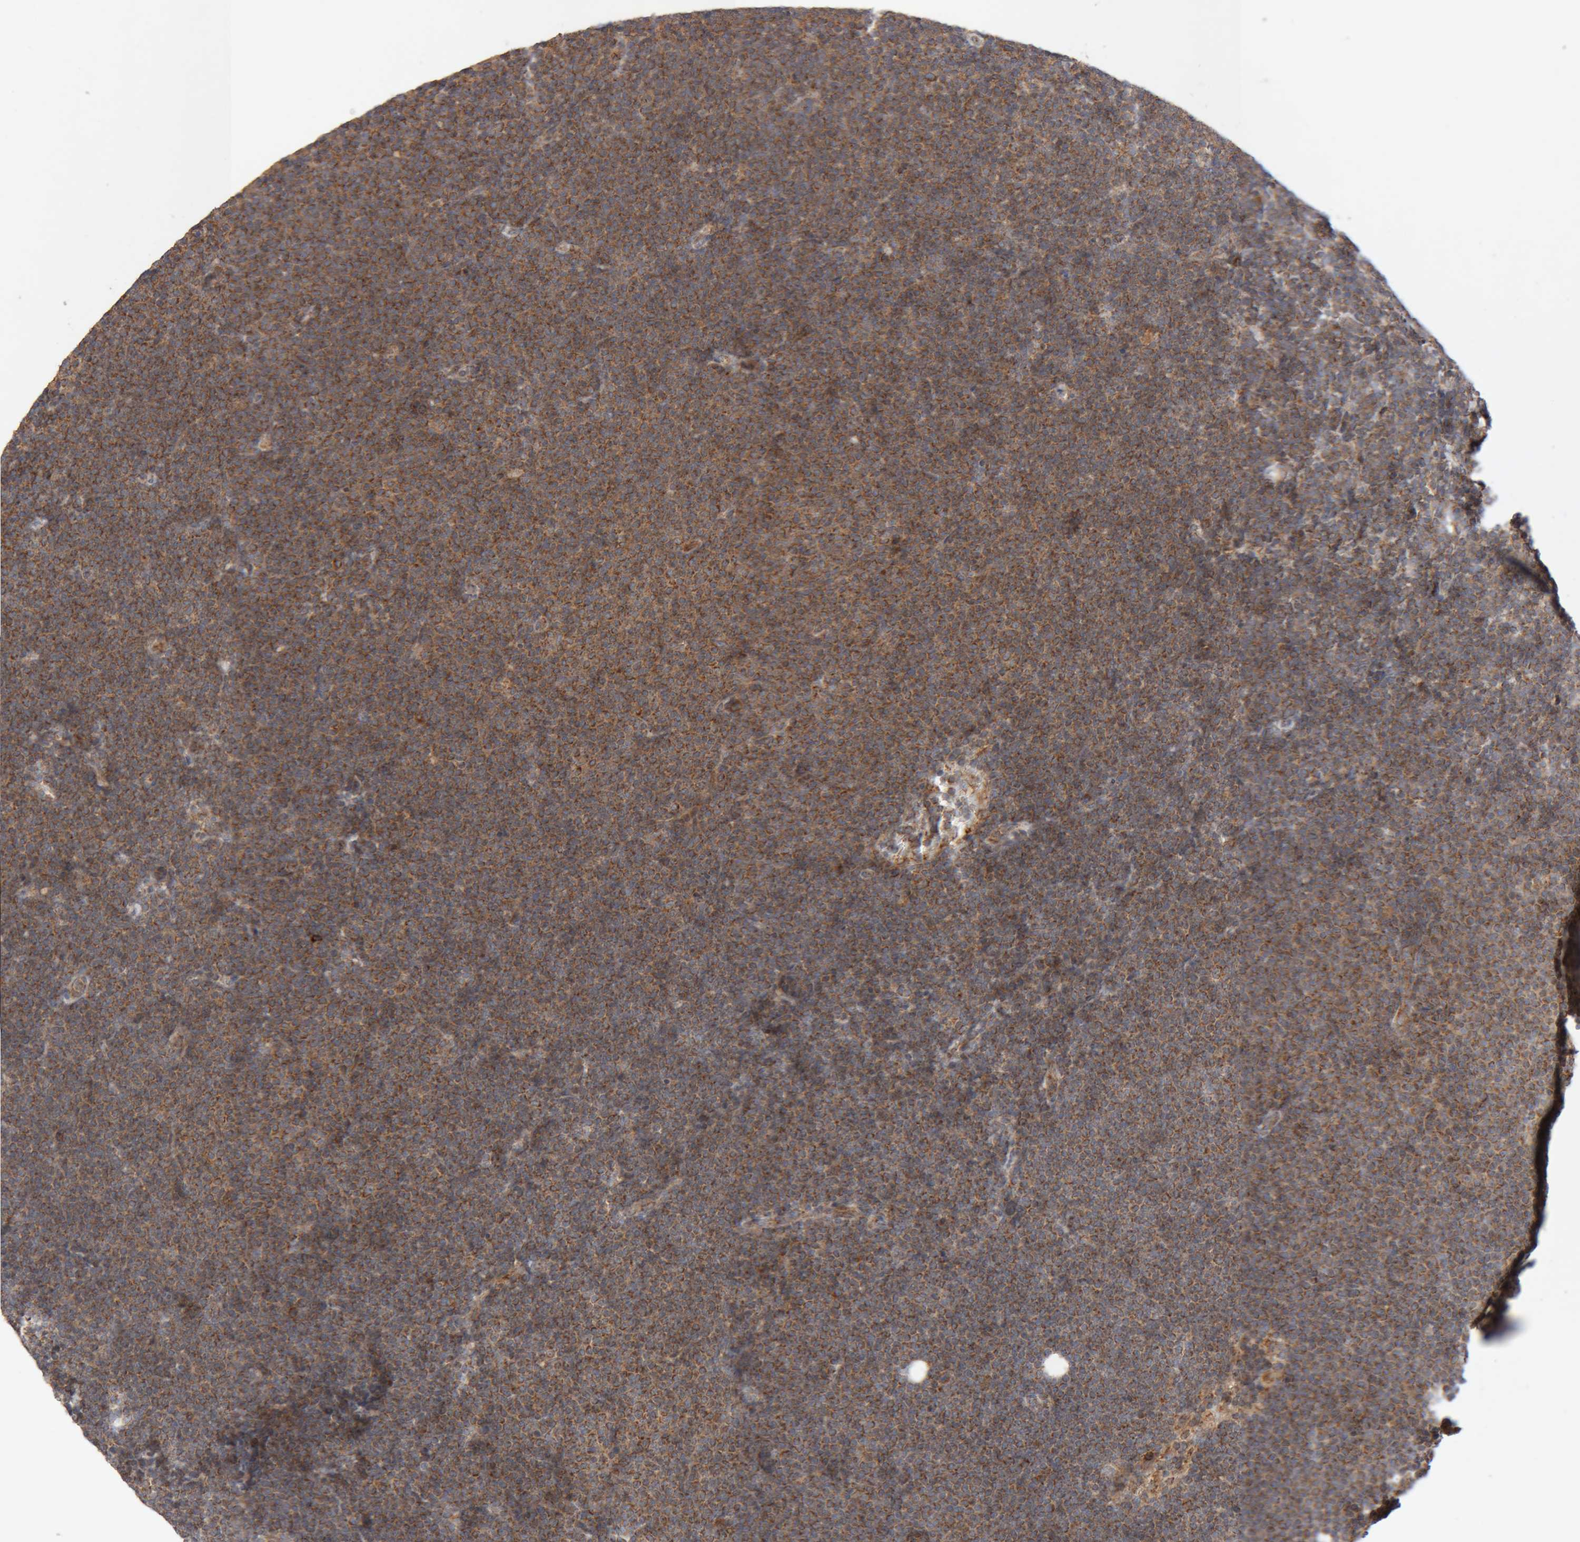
{"staining": {"intensity": "strong", "quantity": ">75%", "location": "cytoplasmic/membranous"}, "tissue": "lymphoma", "cell_type": "Tumor cells", "image_type": "cancer", "snomed": [{"axis": "morphology", "description": "Malignant lymphoma, non-Hodgkin's type, Low grade"}, {"axis": "topography", "description": "Lymph node"}], "caption": "Malignant lymphoma, non-Hodgkin's type (low-grade) tissue reveals strong cytoplasmic/membranous staining in approximately >75% of tumor cells (IHC, brightfield microscopy, high magnification).", "gene": "KIF21B", "patient": {"sex": "female", "age": 53}}